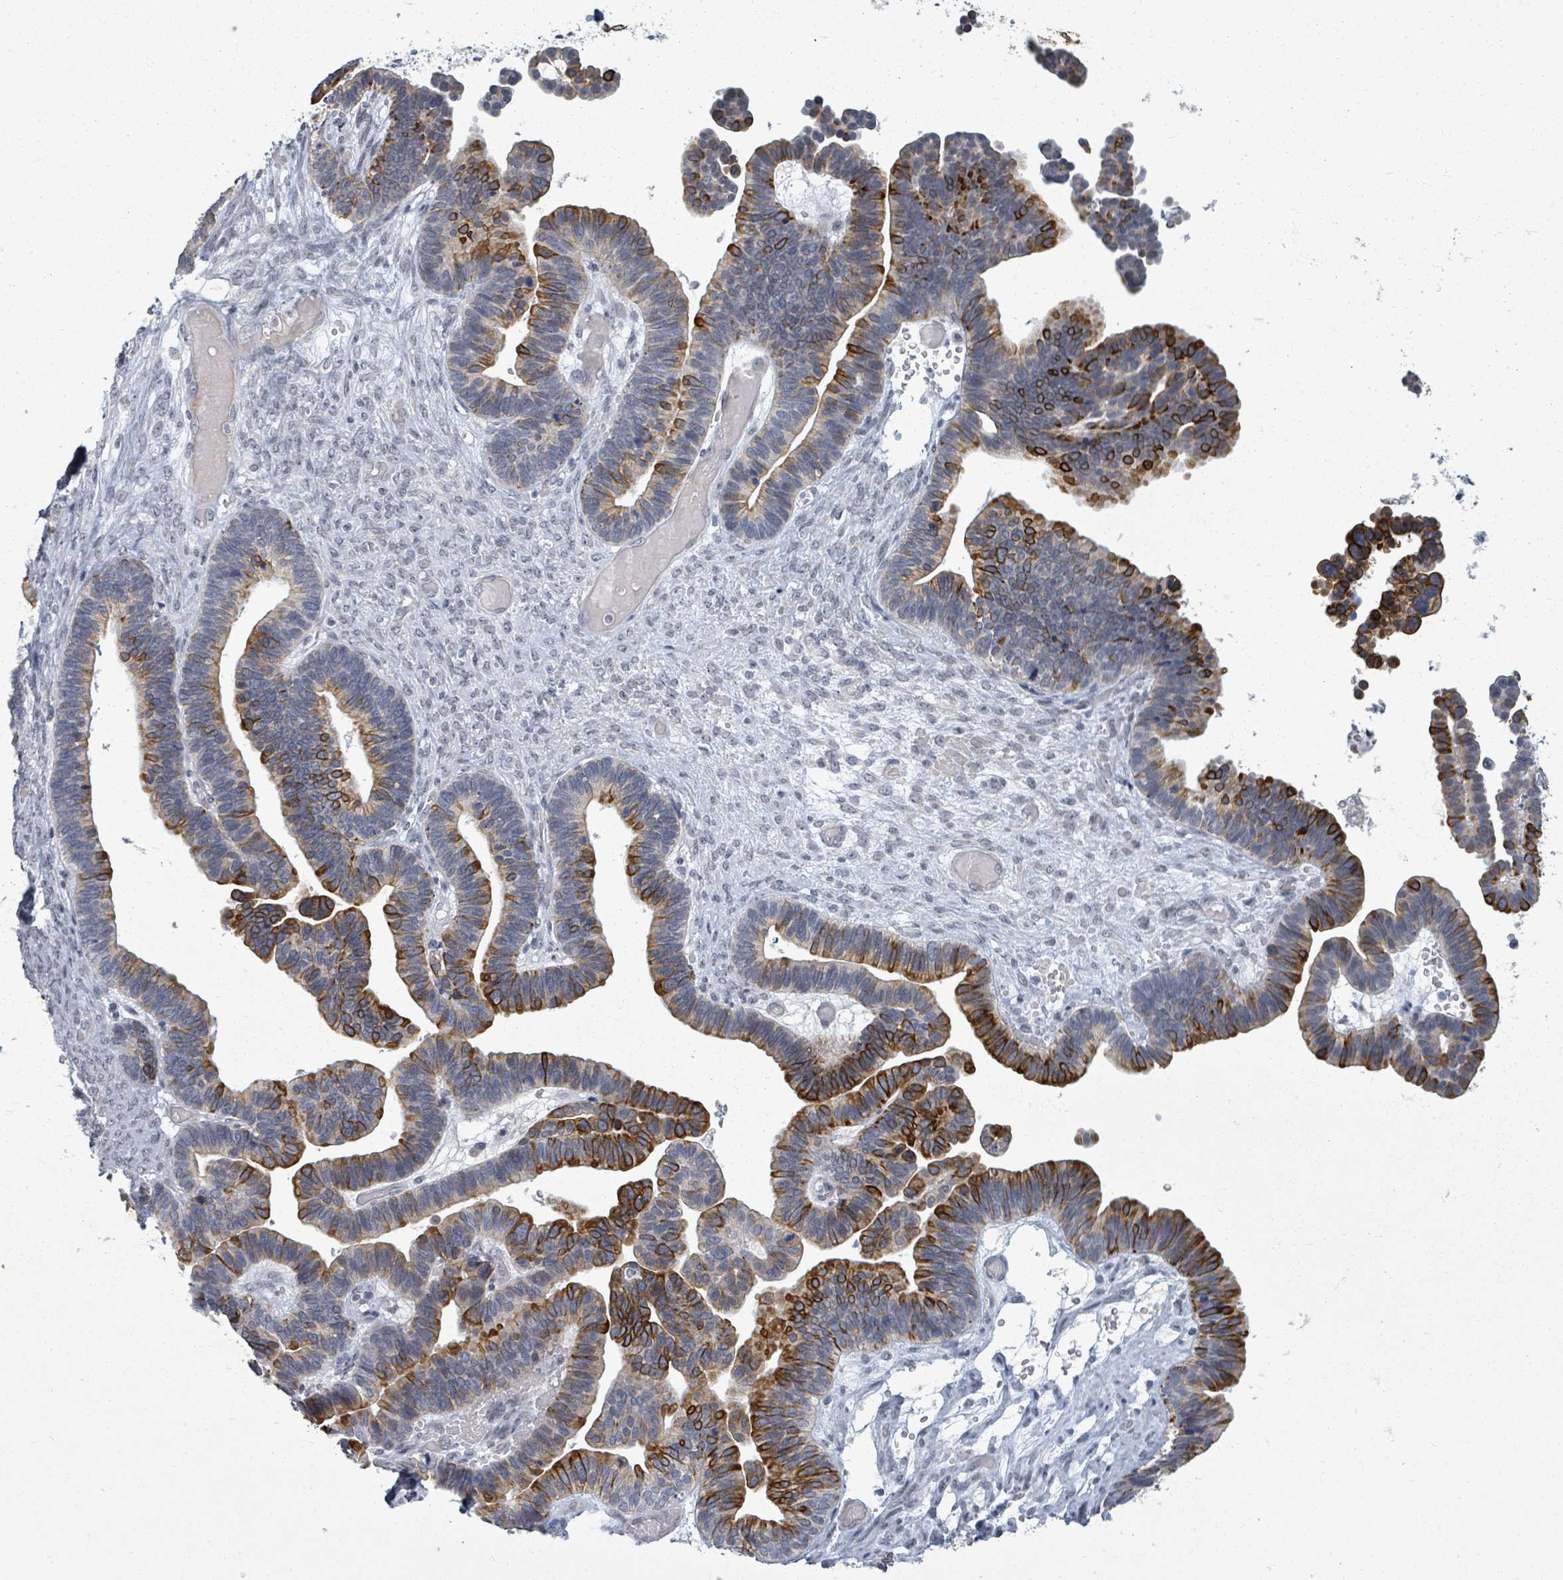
{"staining": {"intensity": "strong", "quantity": "25%-75%", "location": "cytoplasmic/membranous"}, "tissue": "ovarian cancer", "cell_type": "Tumor cells", "image_type": "cancer", "snomed": [{"axis": "morphology", "description": "Cystadenocarcinoma, serous, NOS"}, {"axis": "topography", "description": "Ovary"}], "caption": "Protein staining shows strong cytoplasmic/membranous expression in approximately 25%-75% of tumor cells in ovarian cancer. (Brightfield microscopy of DAB IHC at high magnification).", "gene": "PTPN20", "patient": {"sex": "female", "age": 56}}